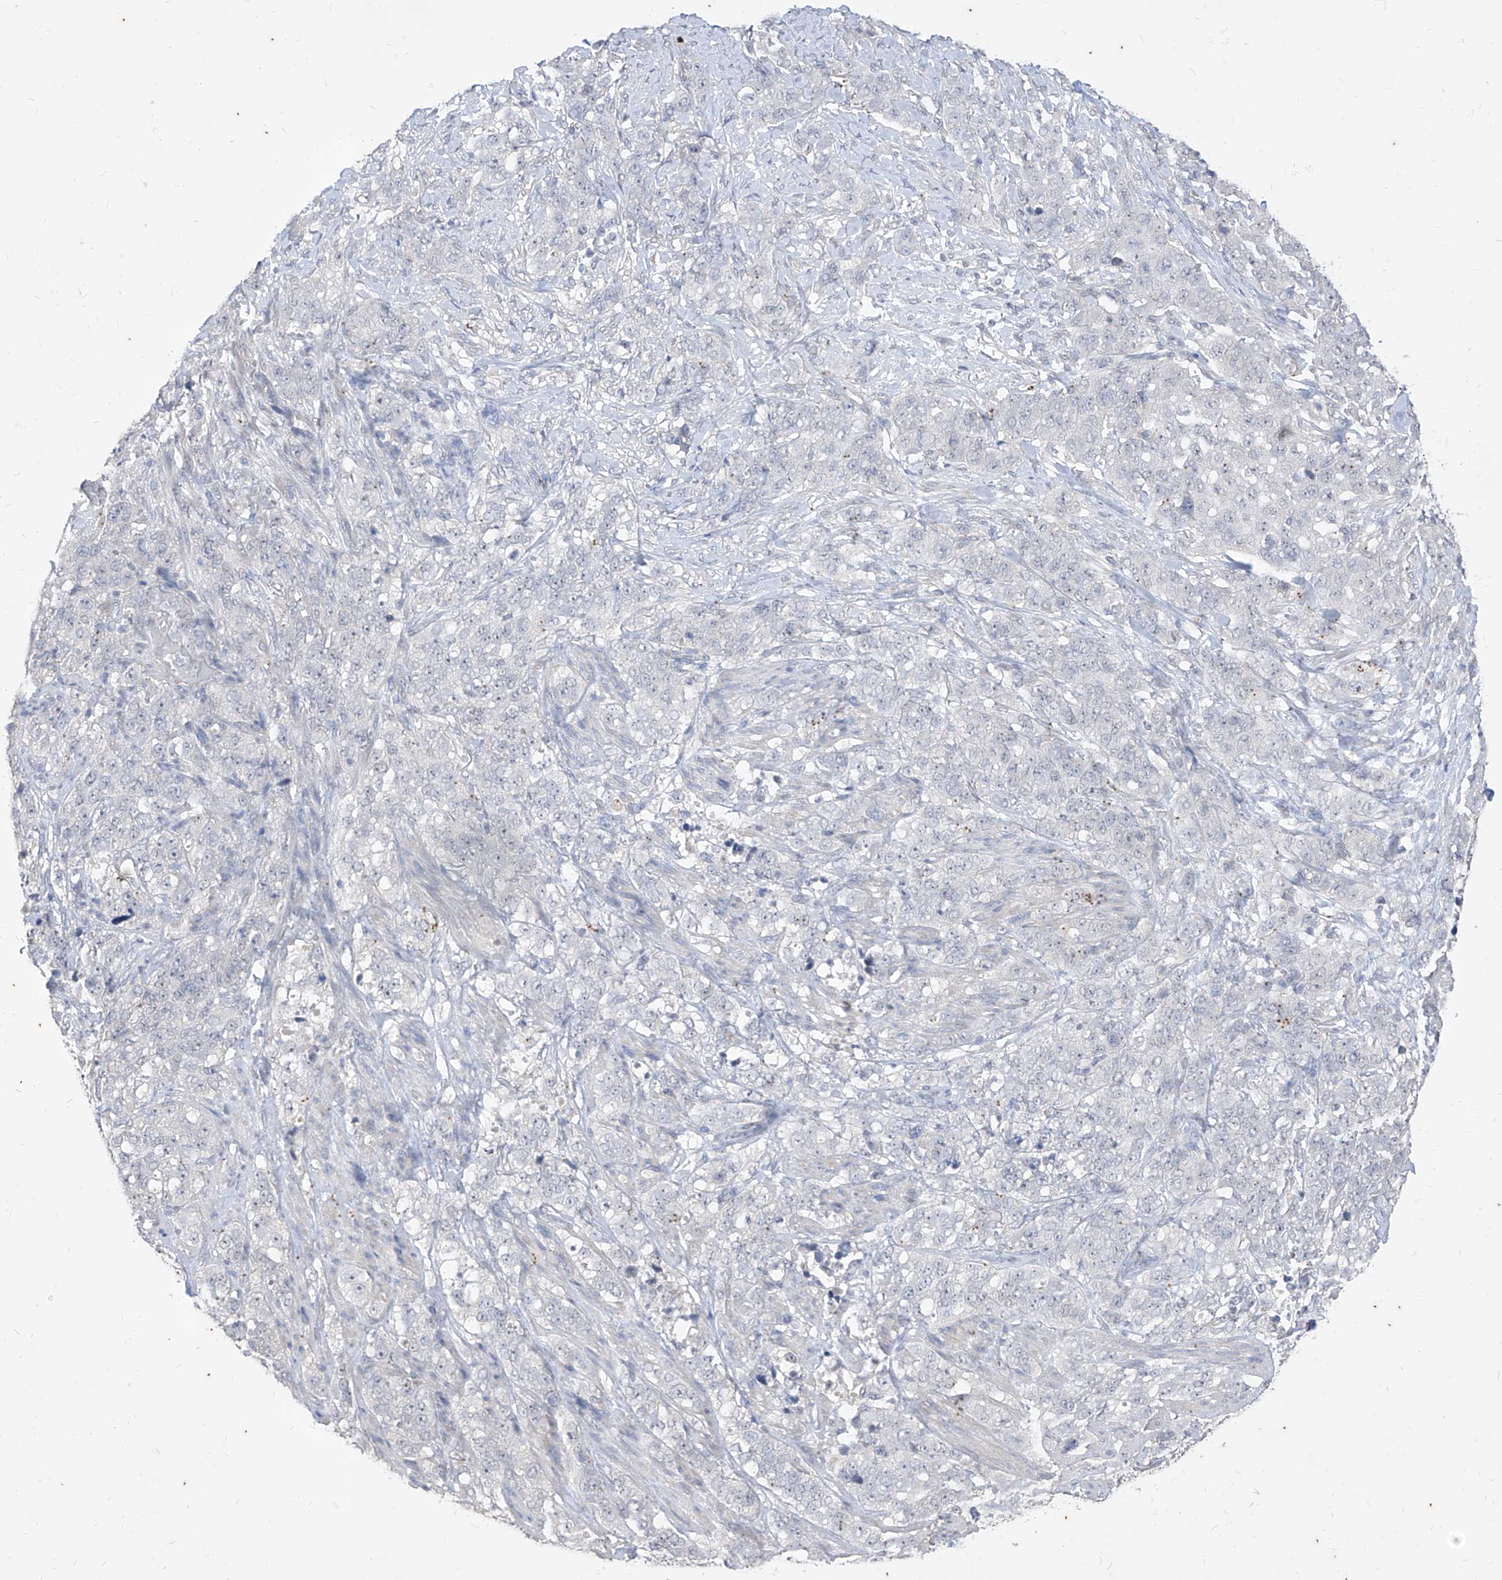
{"staining": {"intensity": "negative", "quantity": "none", "location": "none"}, "tissue": "stomach cancer", "cell_type": "Tumor cells", "image_type": "cancer", "snomed": [{"axis": "morphology", "description": "Adenocarcinoma, NOS"}, {"axis": "topography", "description": "Stomach"}], "caption": "Immunohistochemical staining of human adenocarcinoma (stomach) reveals no significant expression in tumor cells.", "gene": "PHF20L1", "patient": {"sex": "male", "age": 48}}